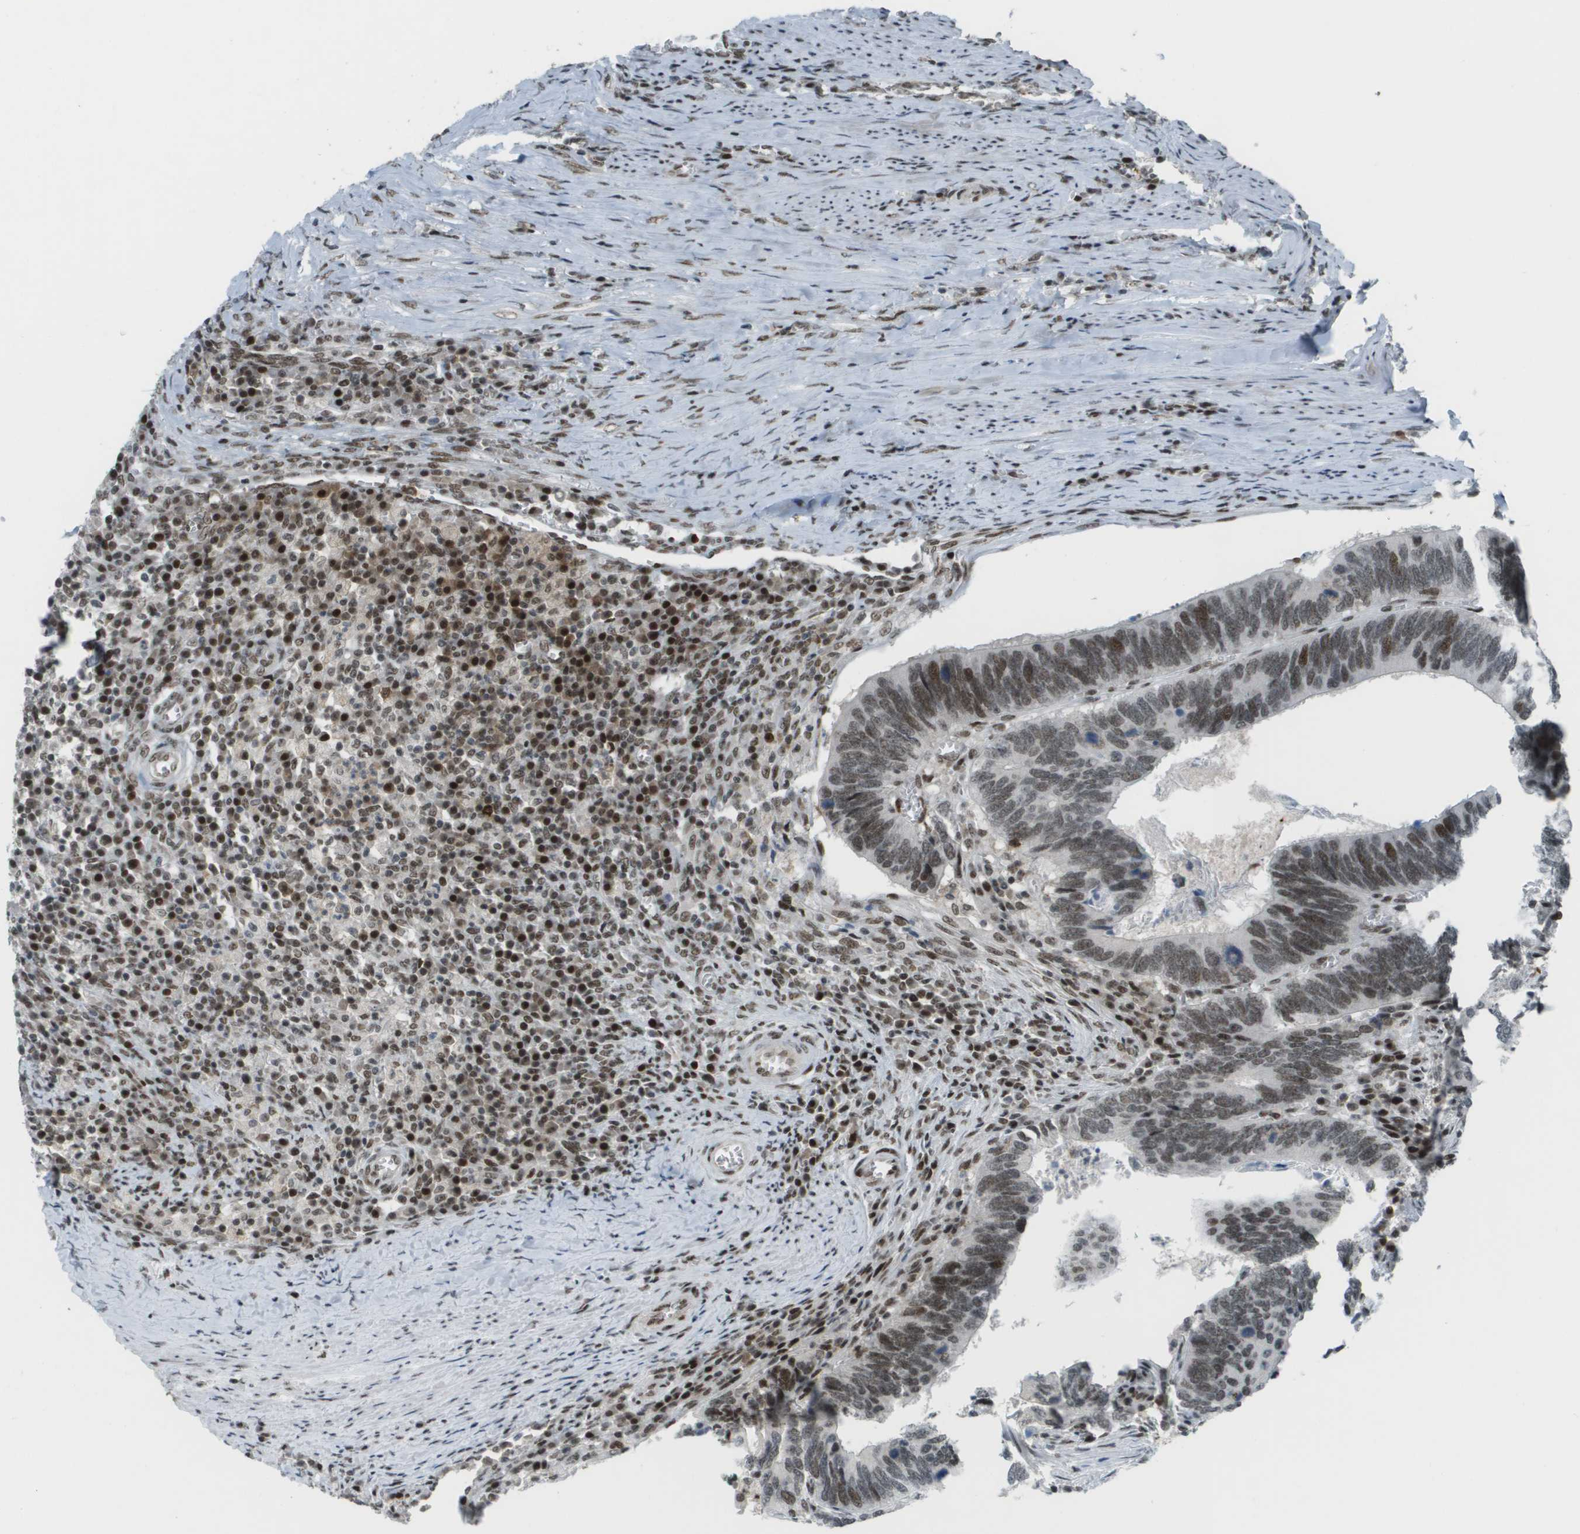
{"staining": {"intensity": "moderate", "quantity": ">75%", "location": "nuclear"}, "tissue": "colorectal cancer", "cell_type": "Tumor cells", "image_type": "cancer", "snomed": [{"axis": "morphology", "description": "Adenocarcinoma, NOS"}, {"axis": "topography", "description": "Colon"}], "caption": "Immunohistochemical staining of colorectal cancer exhibits moderate nuclear protein staining in about >75% of tumor cells.", "gene": "IRF7", "patient": {"sex": "male", "age": 72}}